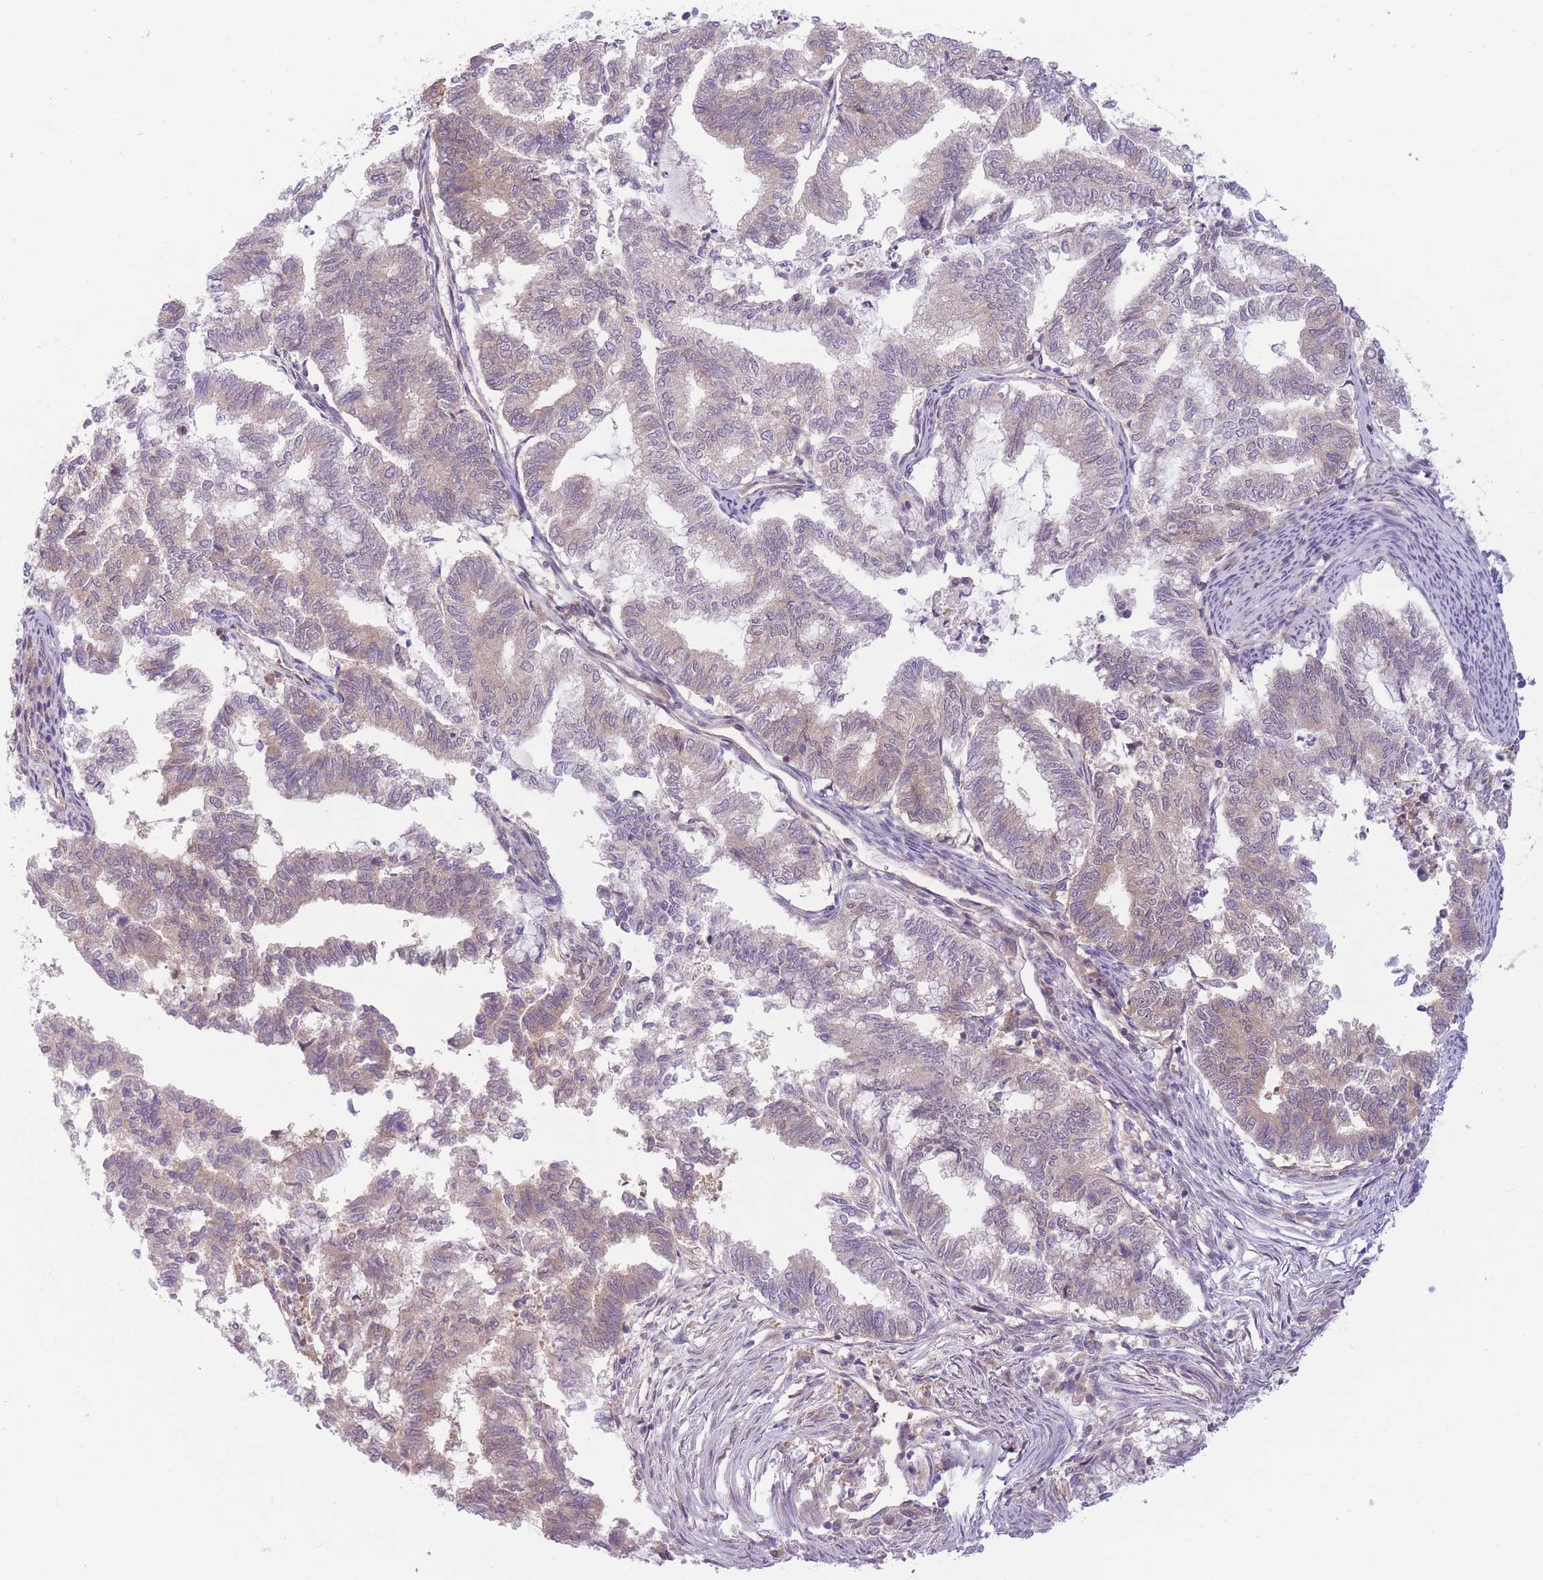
{"staining": {"intensity": "weak", "quantity": "<25%", "location": "cytoplasmic/membranous"}, "tissue": "endometrial cancer", "cell_type": "Tumor cells", "image_type": "cancer", "snomed": [{"axis": "morphology", "description": "Adenocarcinoma, NOS"}, {"axis": "topography", "description": "Endometrium"}], "caption": "Protein analysis of endometrial cancer (adenocarcinoma) displays no significant expression in tumor cells.", "gene": "PFDN6", "patient": {"sex": "female", "age": 79}}